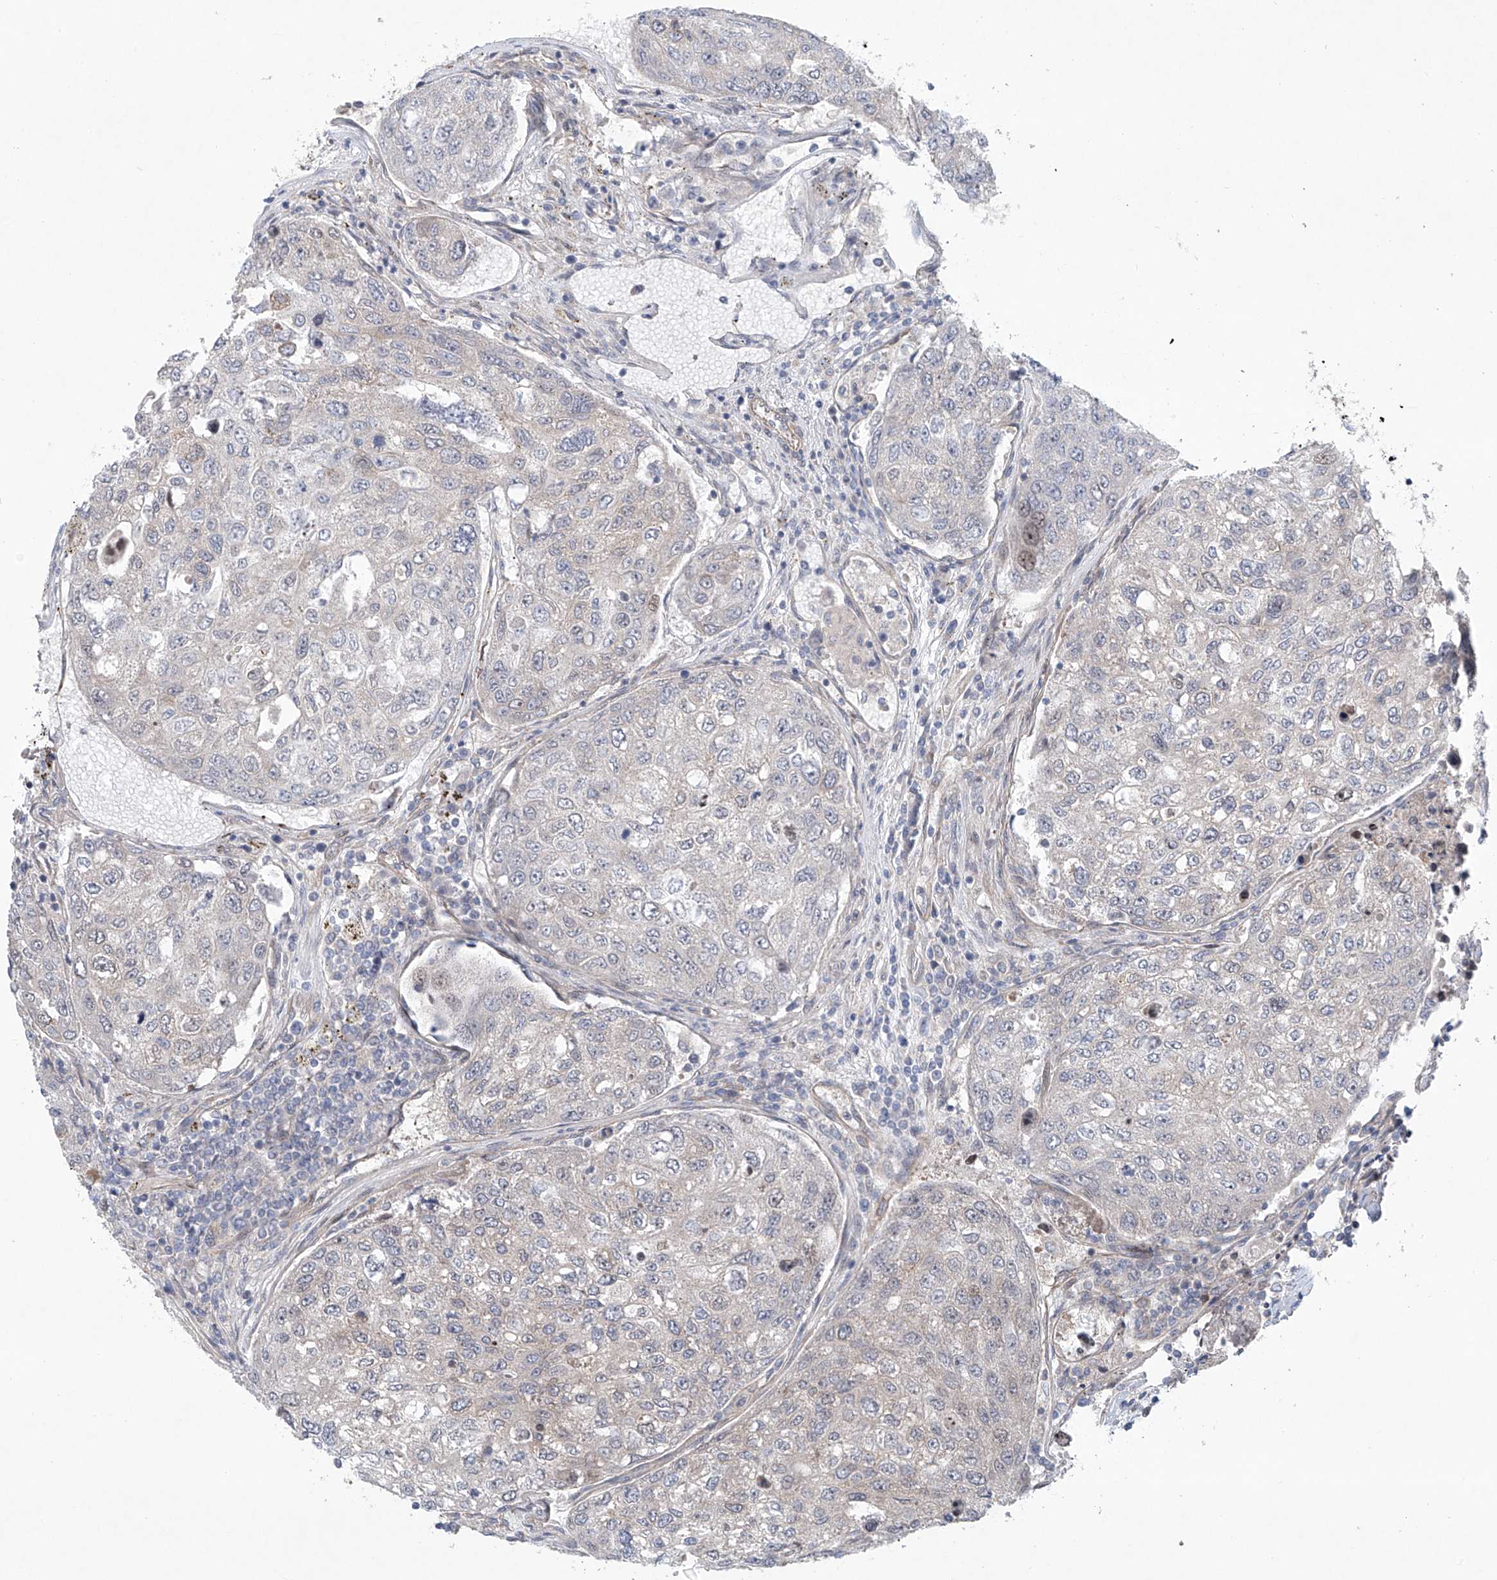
{"staining": {"intensity": "negative", "quantity": "none", "location": "none"}, "tissue": "urothelial cancer", "cell_type": "Tumor cells", "image_type": "cancer", "snomed": [{"axis": "morphology", "description": "Urothelial carcinoma, High grade"}, {"axis": "topography", "description": "Lymph node"}, {"axis": "topography", "description": "Urinary bladder"}], "caption": "A histopathology image of human high-grade urothelial carcinoma is negative for staining in tumor cells.", "gene": "KLC4", "patient": {"sex": "male", "age": 51}}